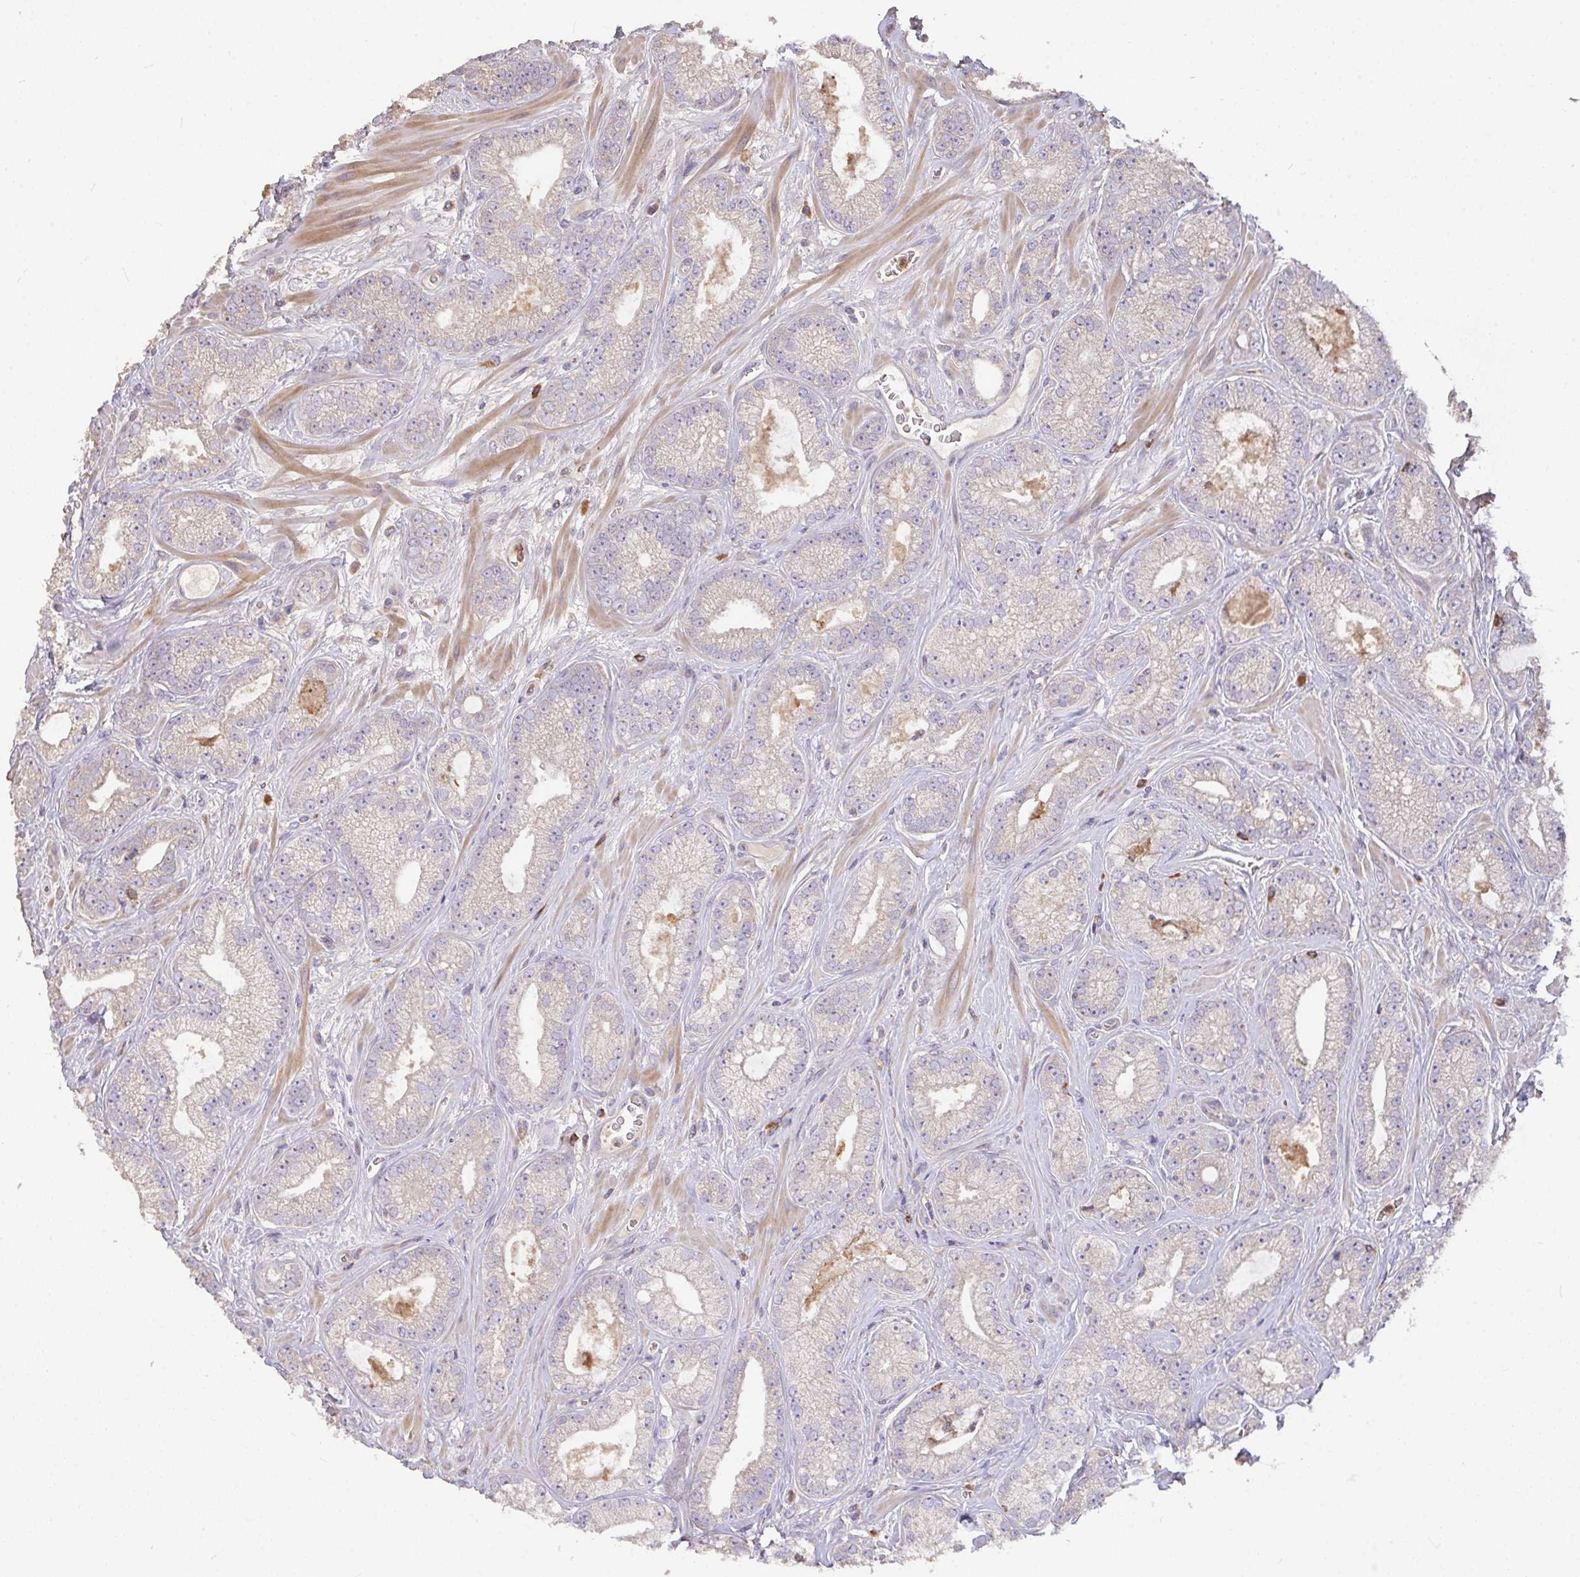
{"staining": {"intensity": "weak", "quantity": "<25%", "location": "cytoplasmic/membranous"}, "tissue": "prostate cancer", "cell_type": "Tumor cells", "image_type": "cancer", "snomed": [{"axis": "morphology", "description": "Adenocarcinoma, High grade"}, {"axis": "topography", "description": "Prostate"}], "caption": "Tumor cells show no significant protein staining in prostate cancer. (IHC, brightfield microscopy, high magnification).", "gene": "FCER1A", "patient": {"sex": "male", "age": 66}}